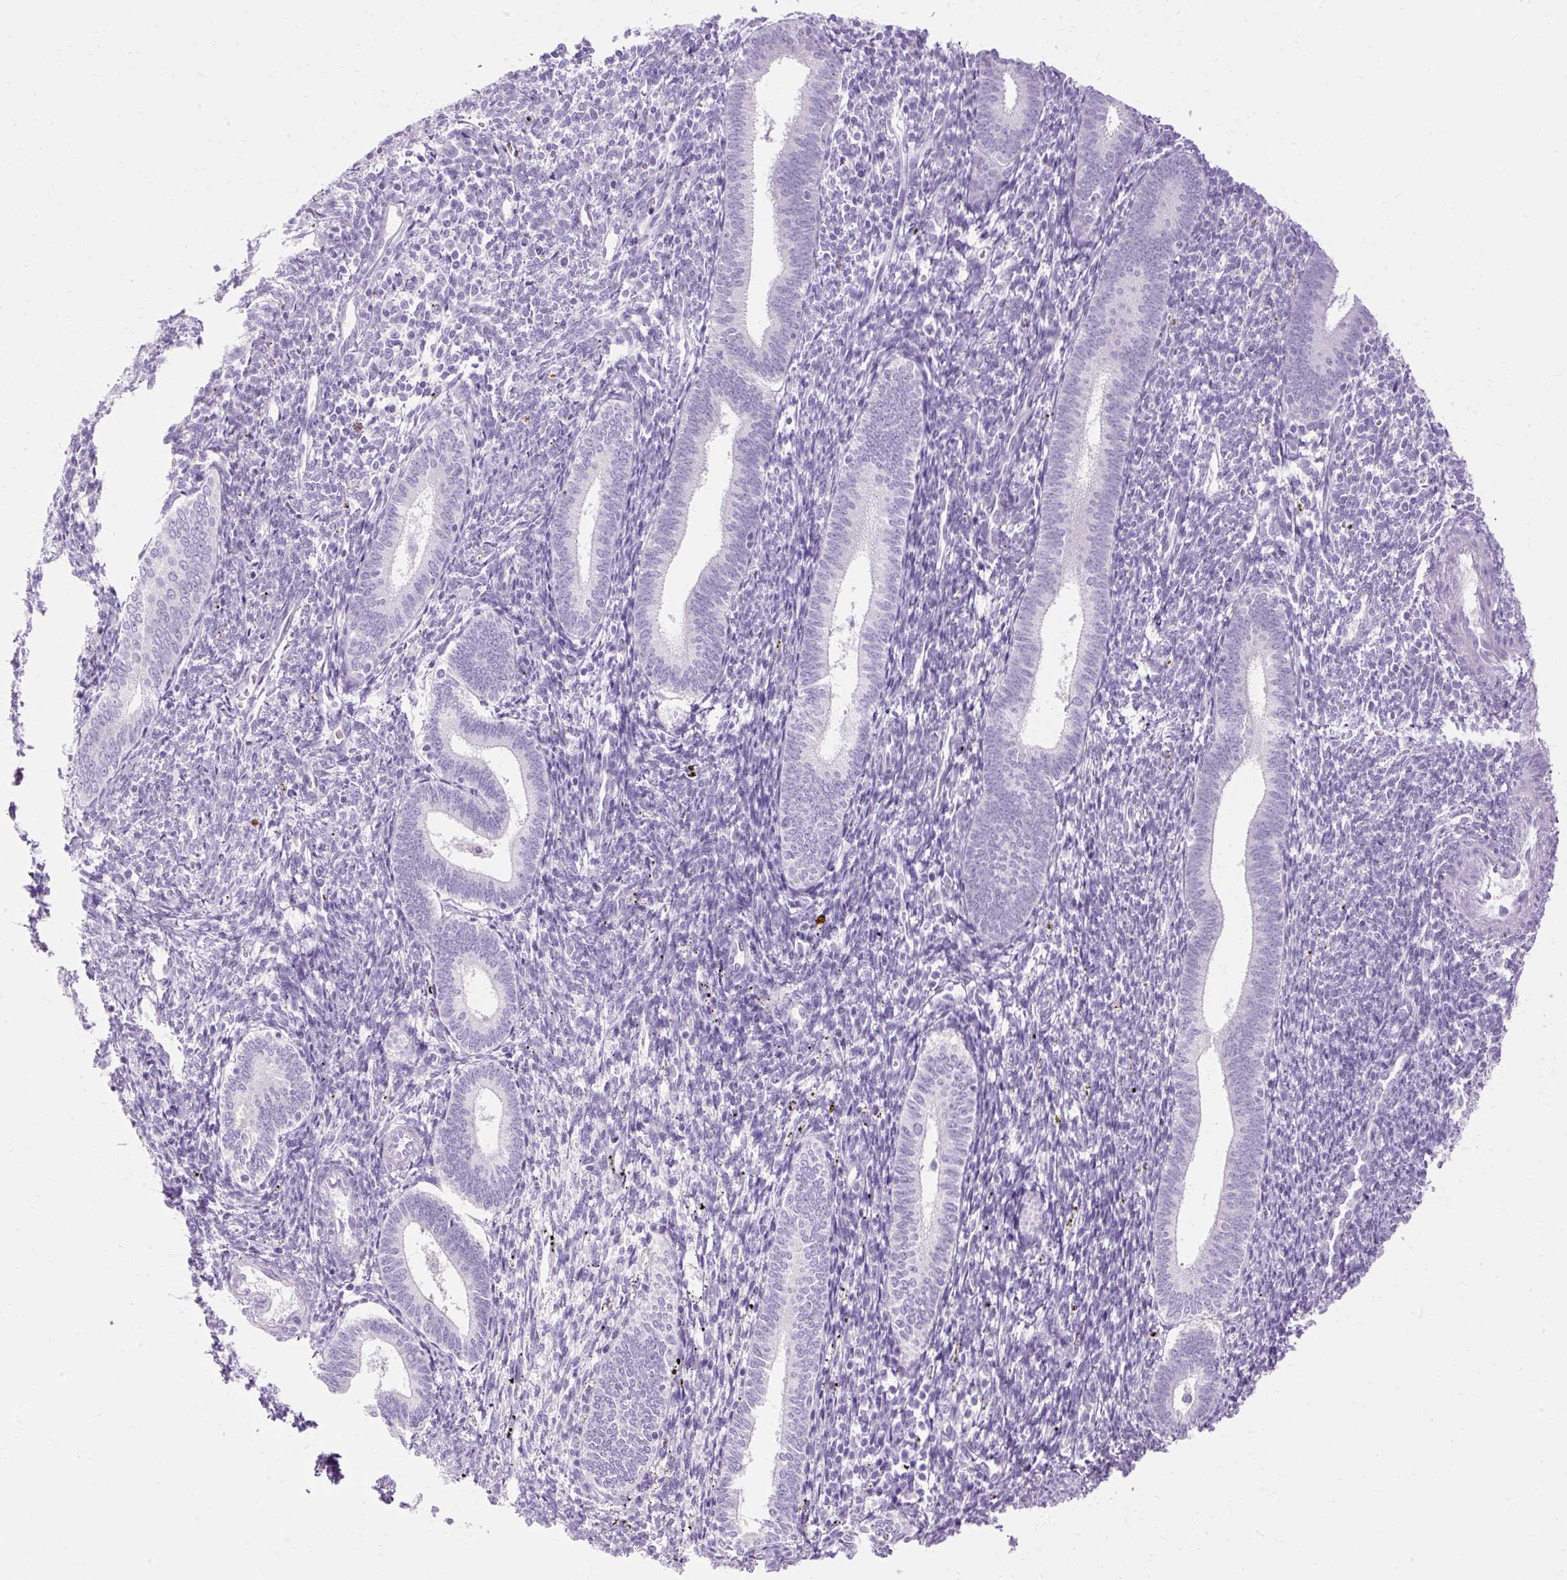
{"staining": {"intensity": "negative", "quantity": "none", "location": "none"}, "tissue": "endometrium", "cell_type": "Cells in endometrial stroma", "image_type": "normal", "snomed": [{"axis": "morphology", "description": "Normal tissue, NOS"}, {"axis": "topography", "description": "Endometrium"}], "caption": "This image is of unremarkable endometrium stained with immunohistochemistry to label a protein in brown with the nuclei are counter-stained blue. There is no positivity in cells in endometrial stroma.", "gene": "HSD11B1", "patient": {"sex": "female", "age": 41}}